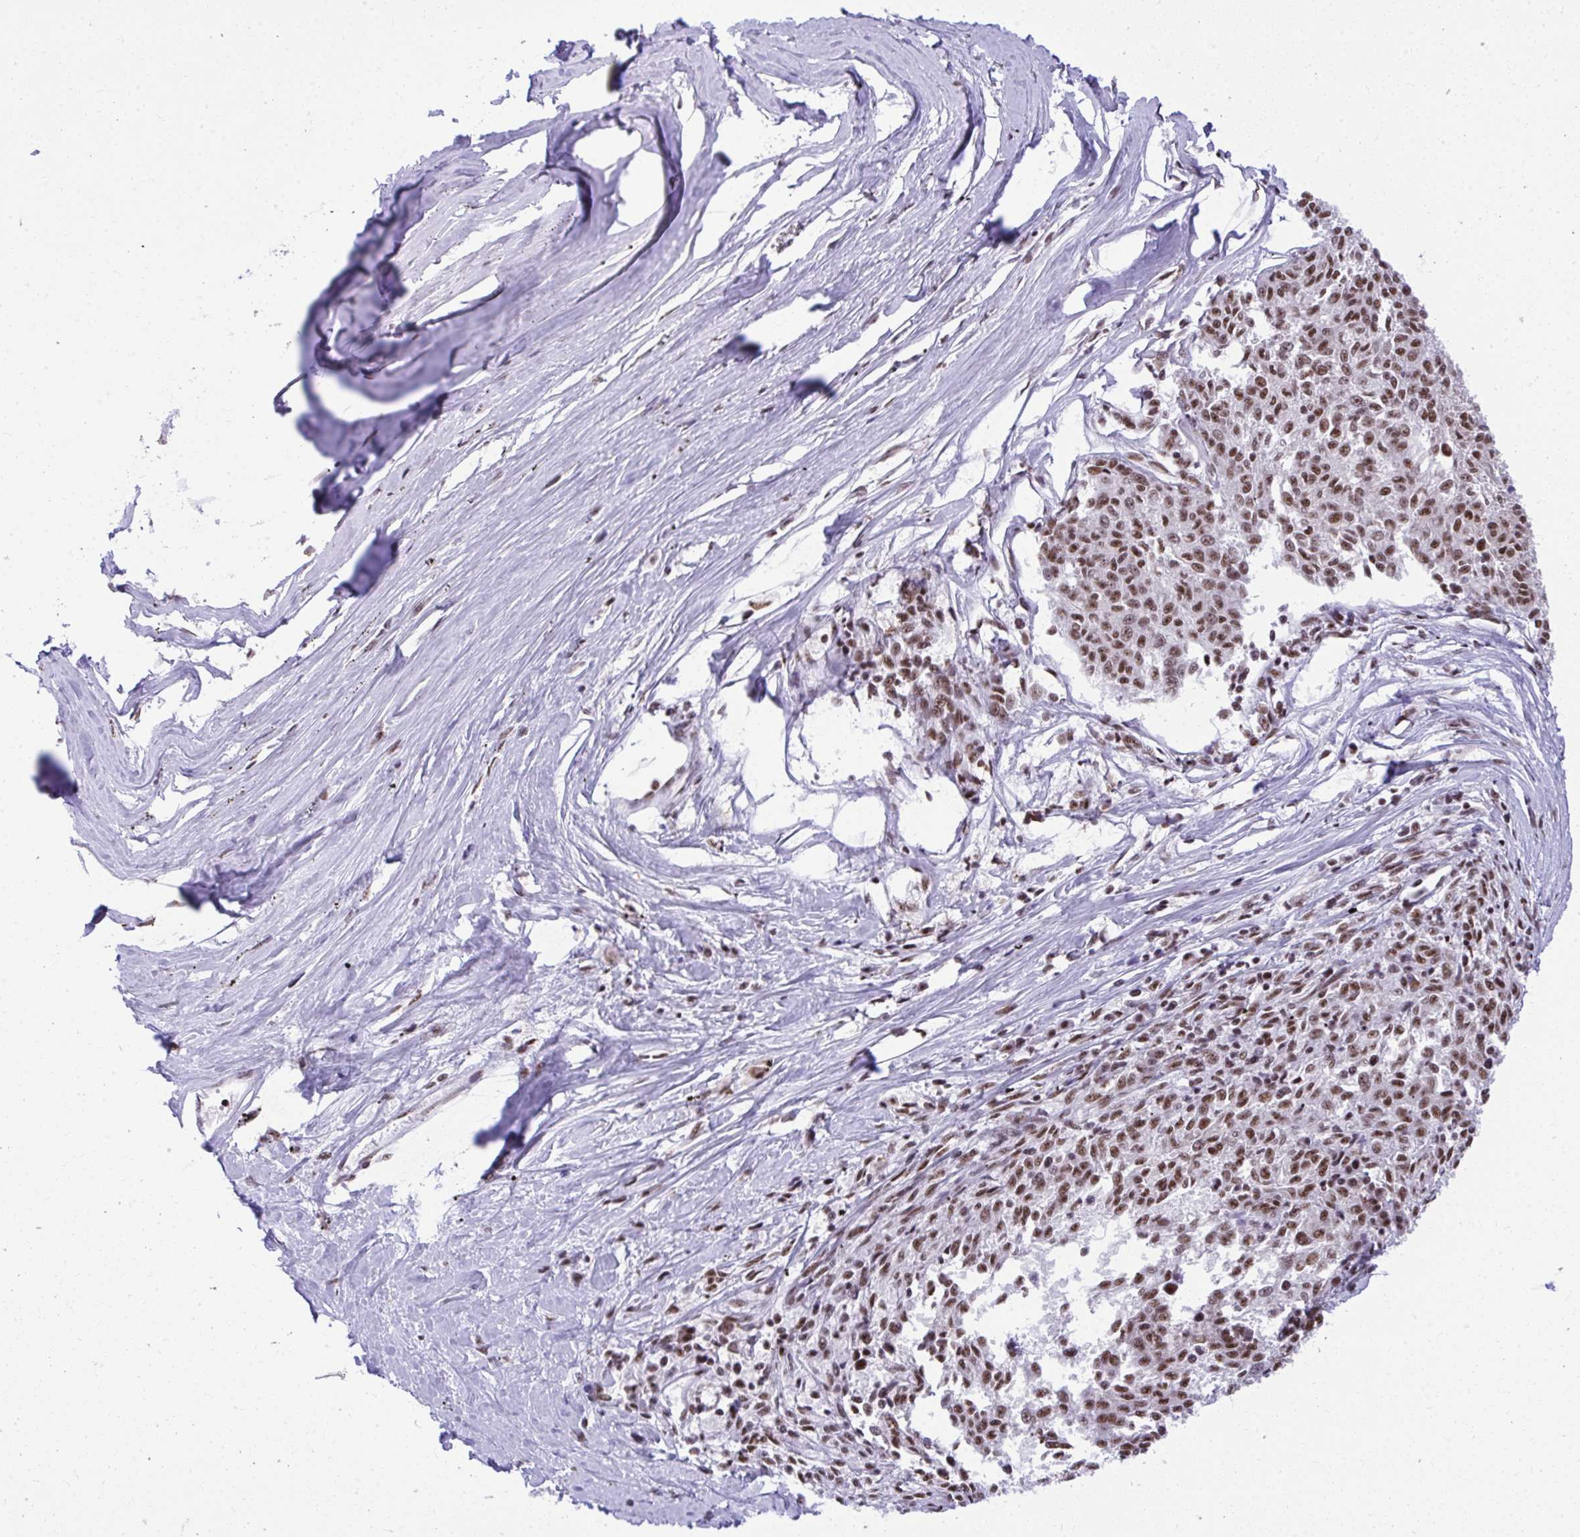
{"staining": {"intensity": "moderate", "quantity": ">75%", "location": "nuclear"}, "tissue": "melanoma", "cell_type": "Tumor cells", "image_type": "cancer", "snomed": [{"axis": "morphology", "description": "Malignant melanoma, NOS"}, {"axis": "topography", "description": "Skin"}], "caption": "An image of malignant melanoma stained for a protein reveals moderate nuclear brown staining in tumor cells.", "gene": "PRPF19", "patient": {"sex": "female", "age": 72}}